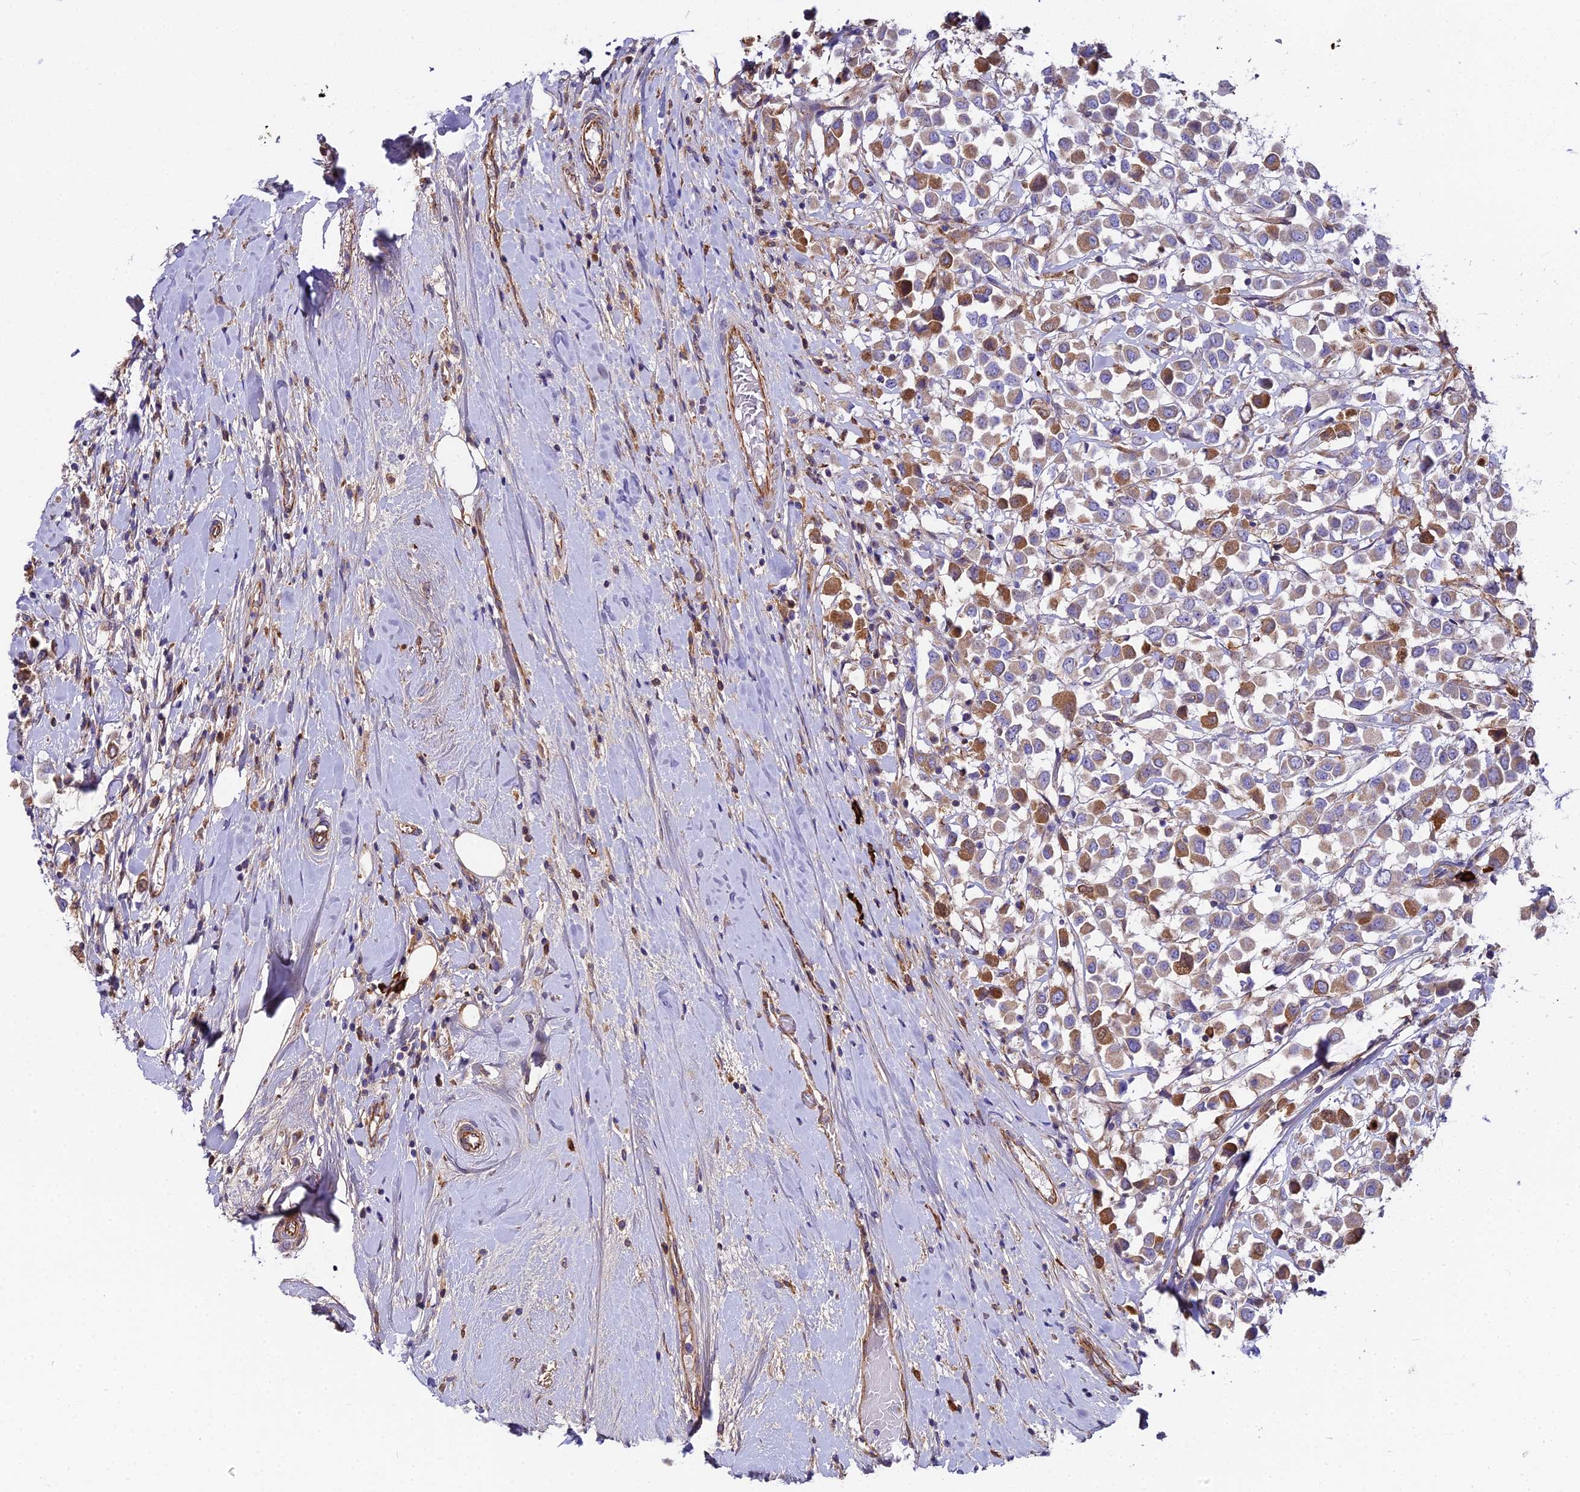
{"staining": {"intensity": "moderate", "quantity": "25%-75%", "location": "cytoplasmic/membranous"}, "tissue": "breast cancer", "cell_type": "Tumor cells", "image_type": "cancer", "snomed": [{"axis": "morphology", "description": "Duct carcinoma"}, {"axis": "topography", "description": "Breast"}], "caption": "There is medium levels of moderate cytoplasmic/membranous staining in tumor cells of breast cancer, as demonstrated by immunohistochemical staining (brown color).", "gene": "BEX4", "patient": {"sex": "female", "age": 61}}